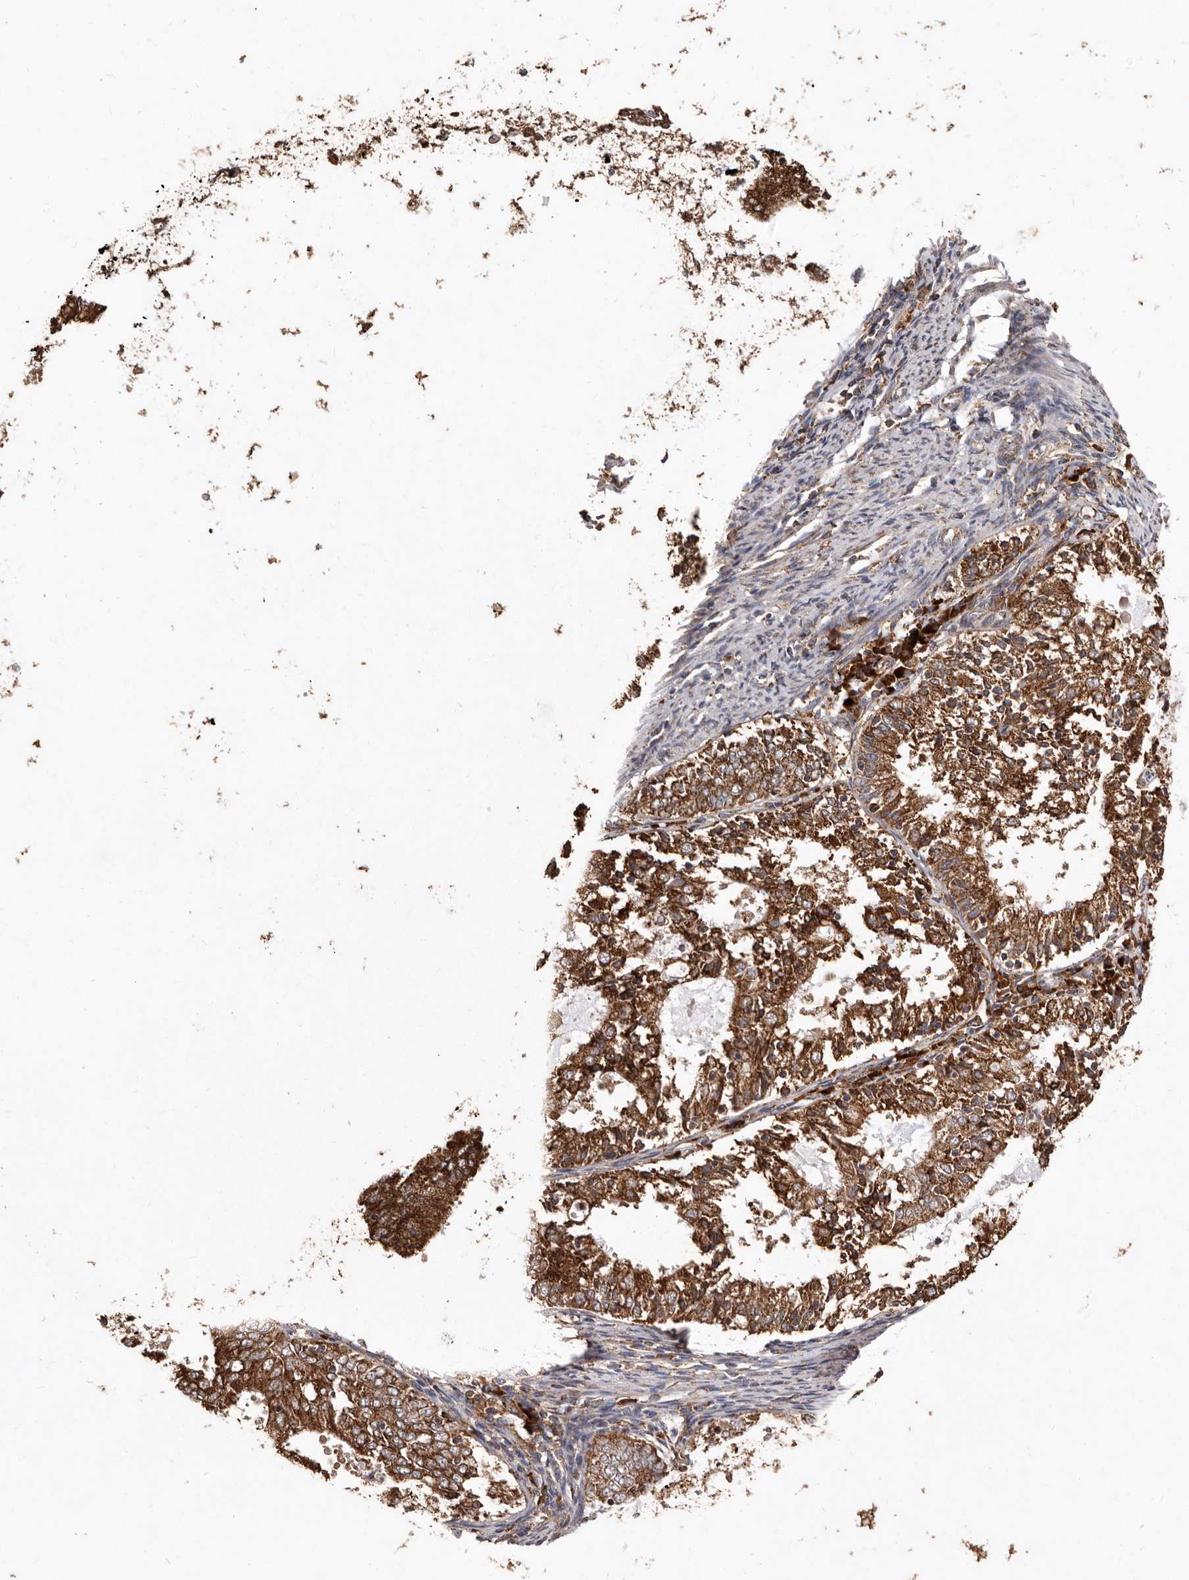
{"staining": {"intensity": "moderate", "quantity": ">75%", "location": "cytoplasmic/membranous"}, "tissue": "endometrial cancer", "cell_type": "Tumor cells", "image_type": "cancer", "snomed": [{"axis": "morphology", "description": "Adenocarcinoma, NOS"}, {"axis": "topography", "description": "Endometrium"}], "caption": "A photomicrograph showing moderate cytoplasmic/membranous staining in about >75% of tumor cells in endometrial adenocarcinoma, as visualized by brown immunohistochemical staining.", "gene": "STEAP2", "patient": {"sex": "female", "age": 57}}